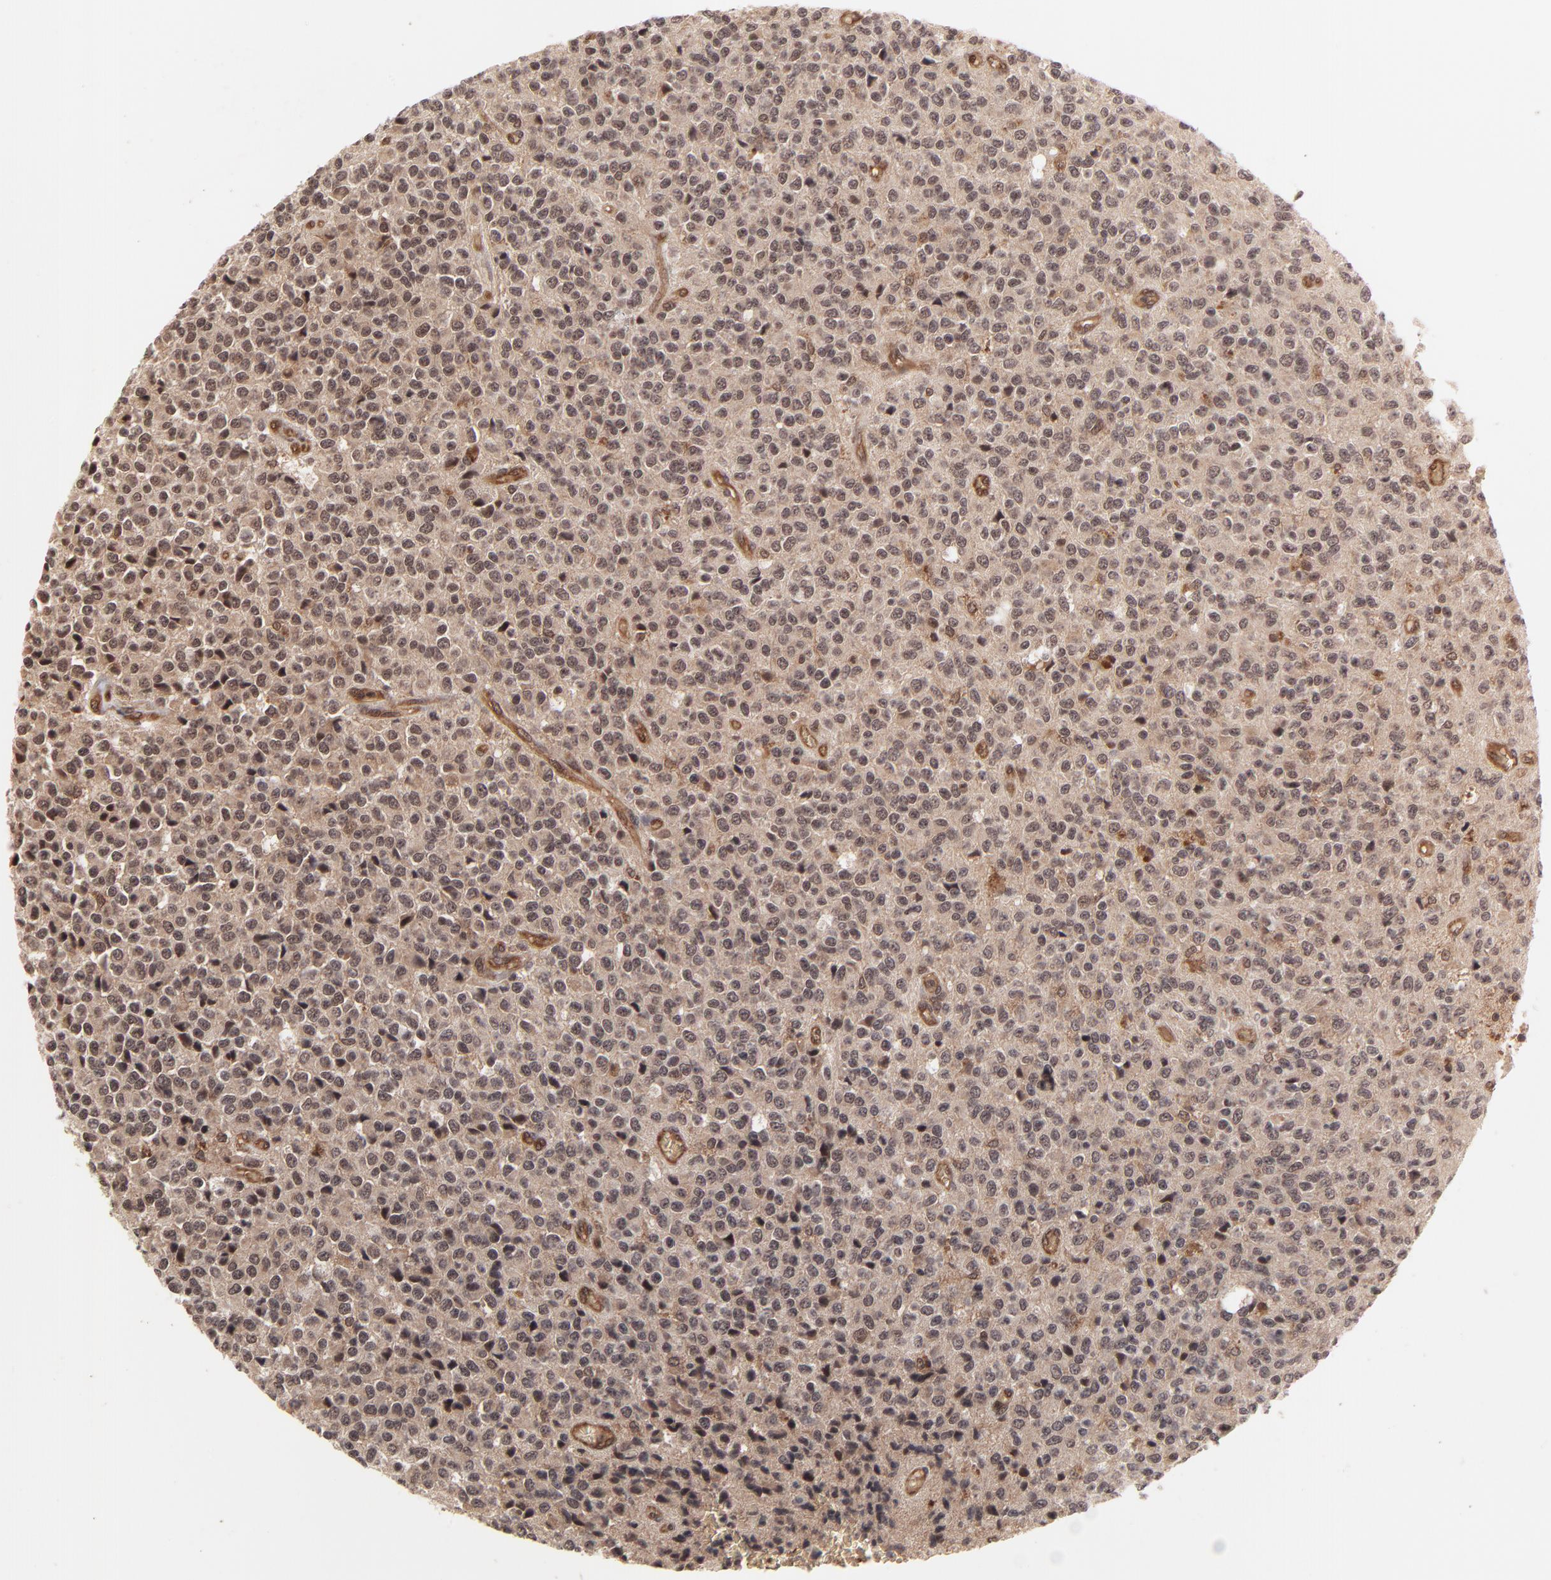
{"staining": {"intensity": "moderate", "quantity": ">75%", "location": "cytoplasmic/membranous,nuclear"}, "tissue": "glioma", "cell_type": "Tumor cells", "image_type": "cancer", "snomed": [{"axis": "morphology", "description": "Glioma, malignant, High grade"}, {"axis": "topography", "description": "pancreas cauda"}], "caption": "Protein expression analysis of human malignant glioma (high-grade) reveals moderate cytoplasmic/membranous and nuclear expression in approximately >75% of tumor cells.", "gene": "CASP10", "patient": {"sex": "male", "age": 60}}